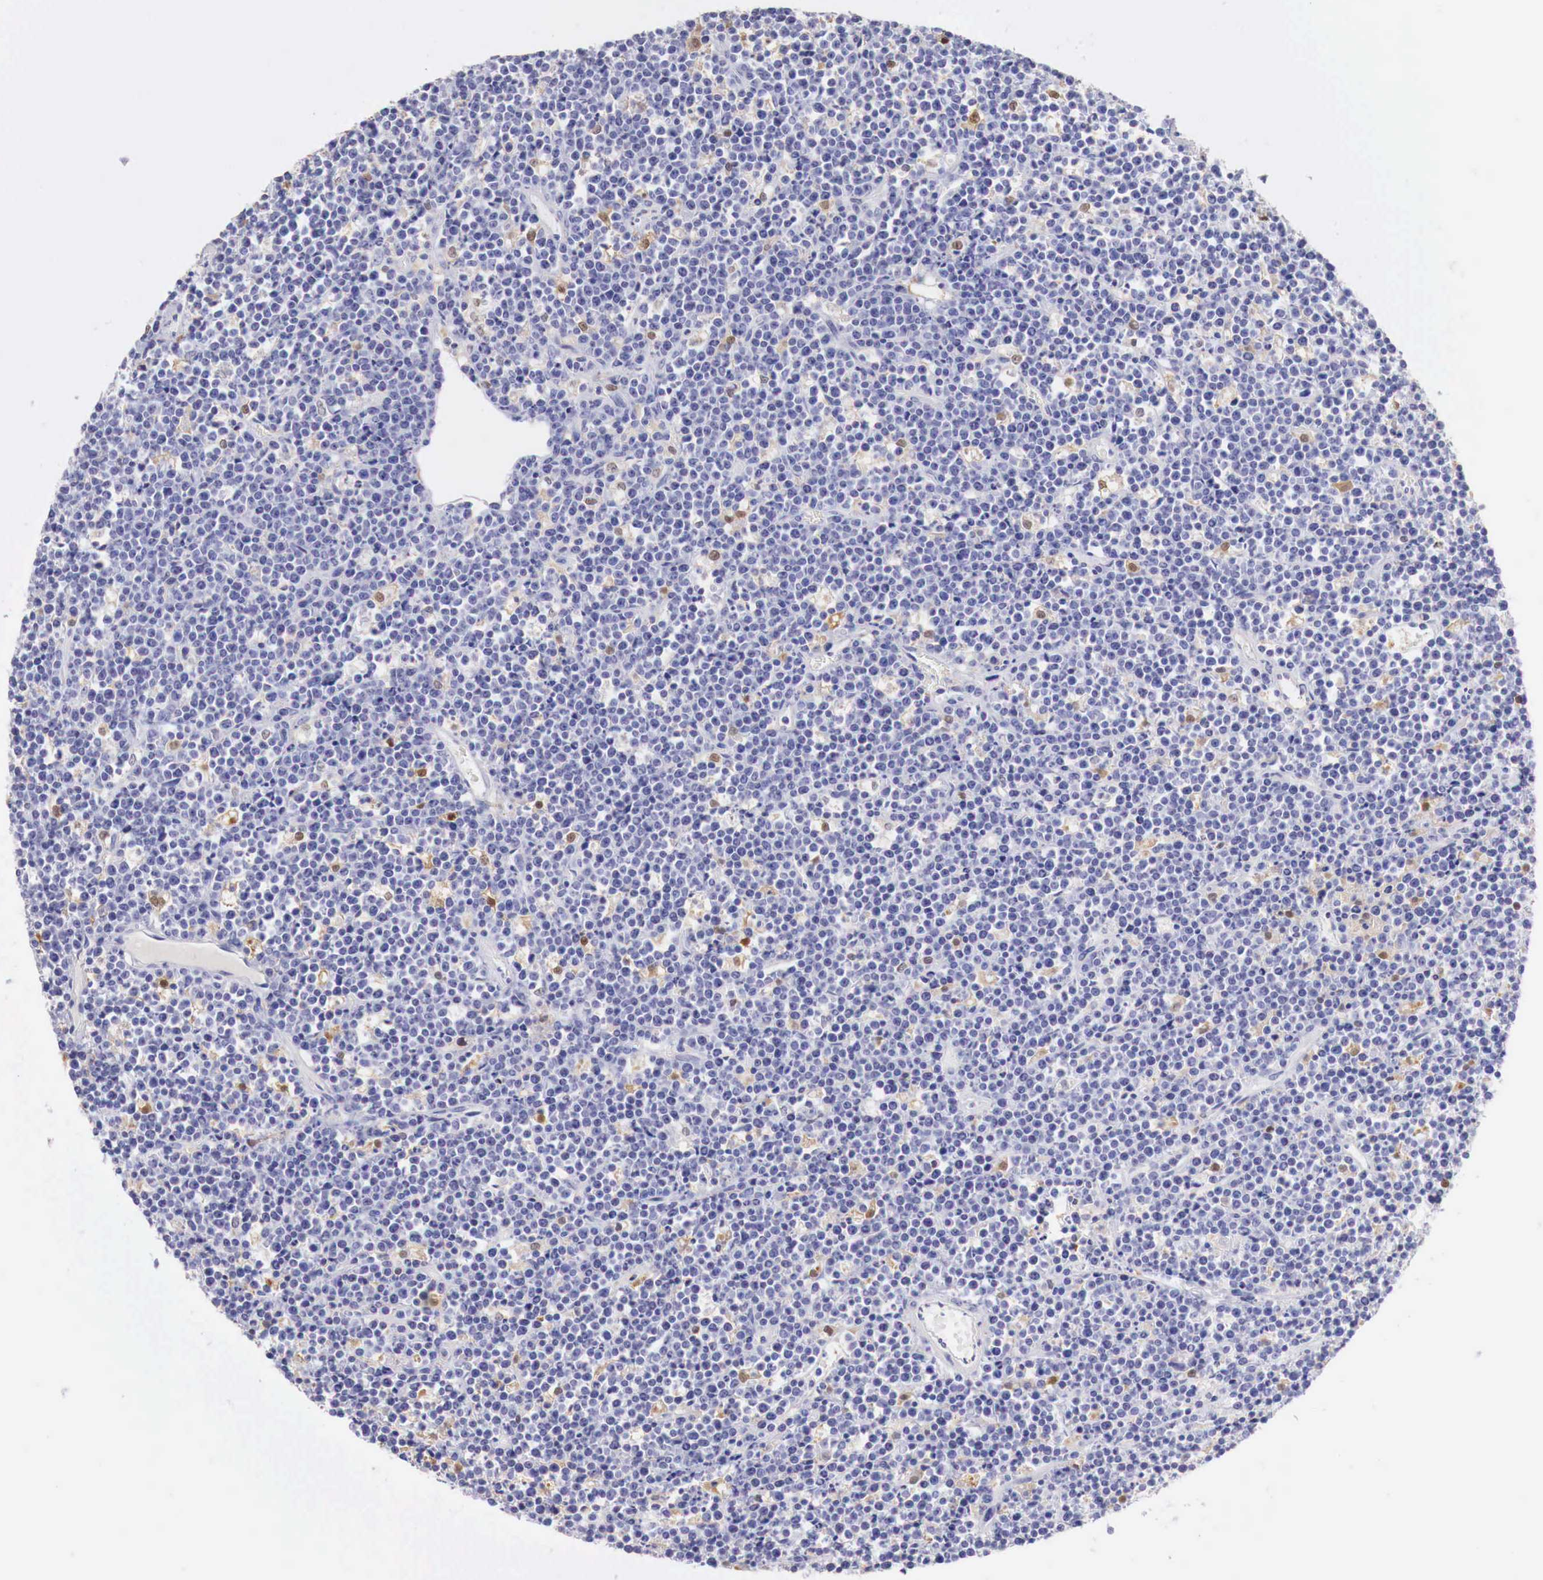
{"staining": {"intensity": "negative", "quantity": "none", "location": "none"}, "tissue": "lymphoma", "cell_type": "Tumor cells", "image_type": "cancer", "snomed": [{"axis": "morphology", "description": "Malignant lymphoma, non-Hodgkin's type, High grade"}, {"axis": "topography", "description": "Ovary"}], "caption": "A micrograph of human malignant lymphoma, non-Hodgkin's type (high-grade) is negative for staining in tumor cells. Brightfield microscopy of IHC stained with DAB (brown) and hematoxylin (blue), captured at high magnification.", "gene": "RENBP", "patient": {"sex": "female", "age": 56}}